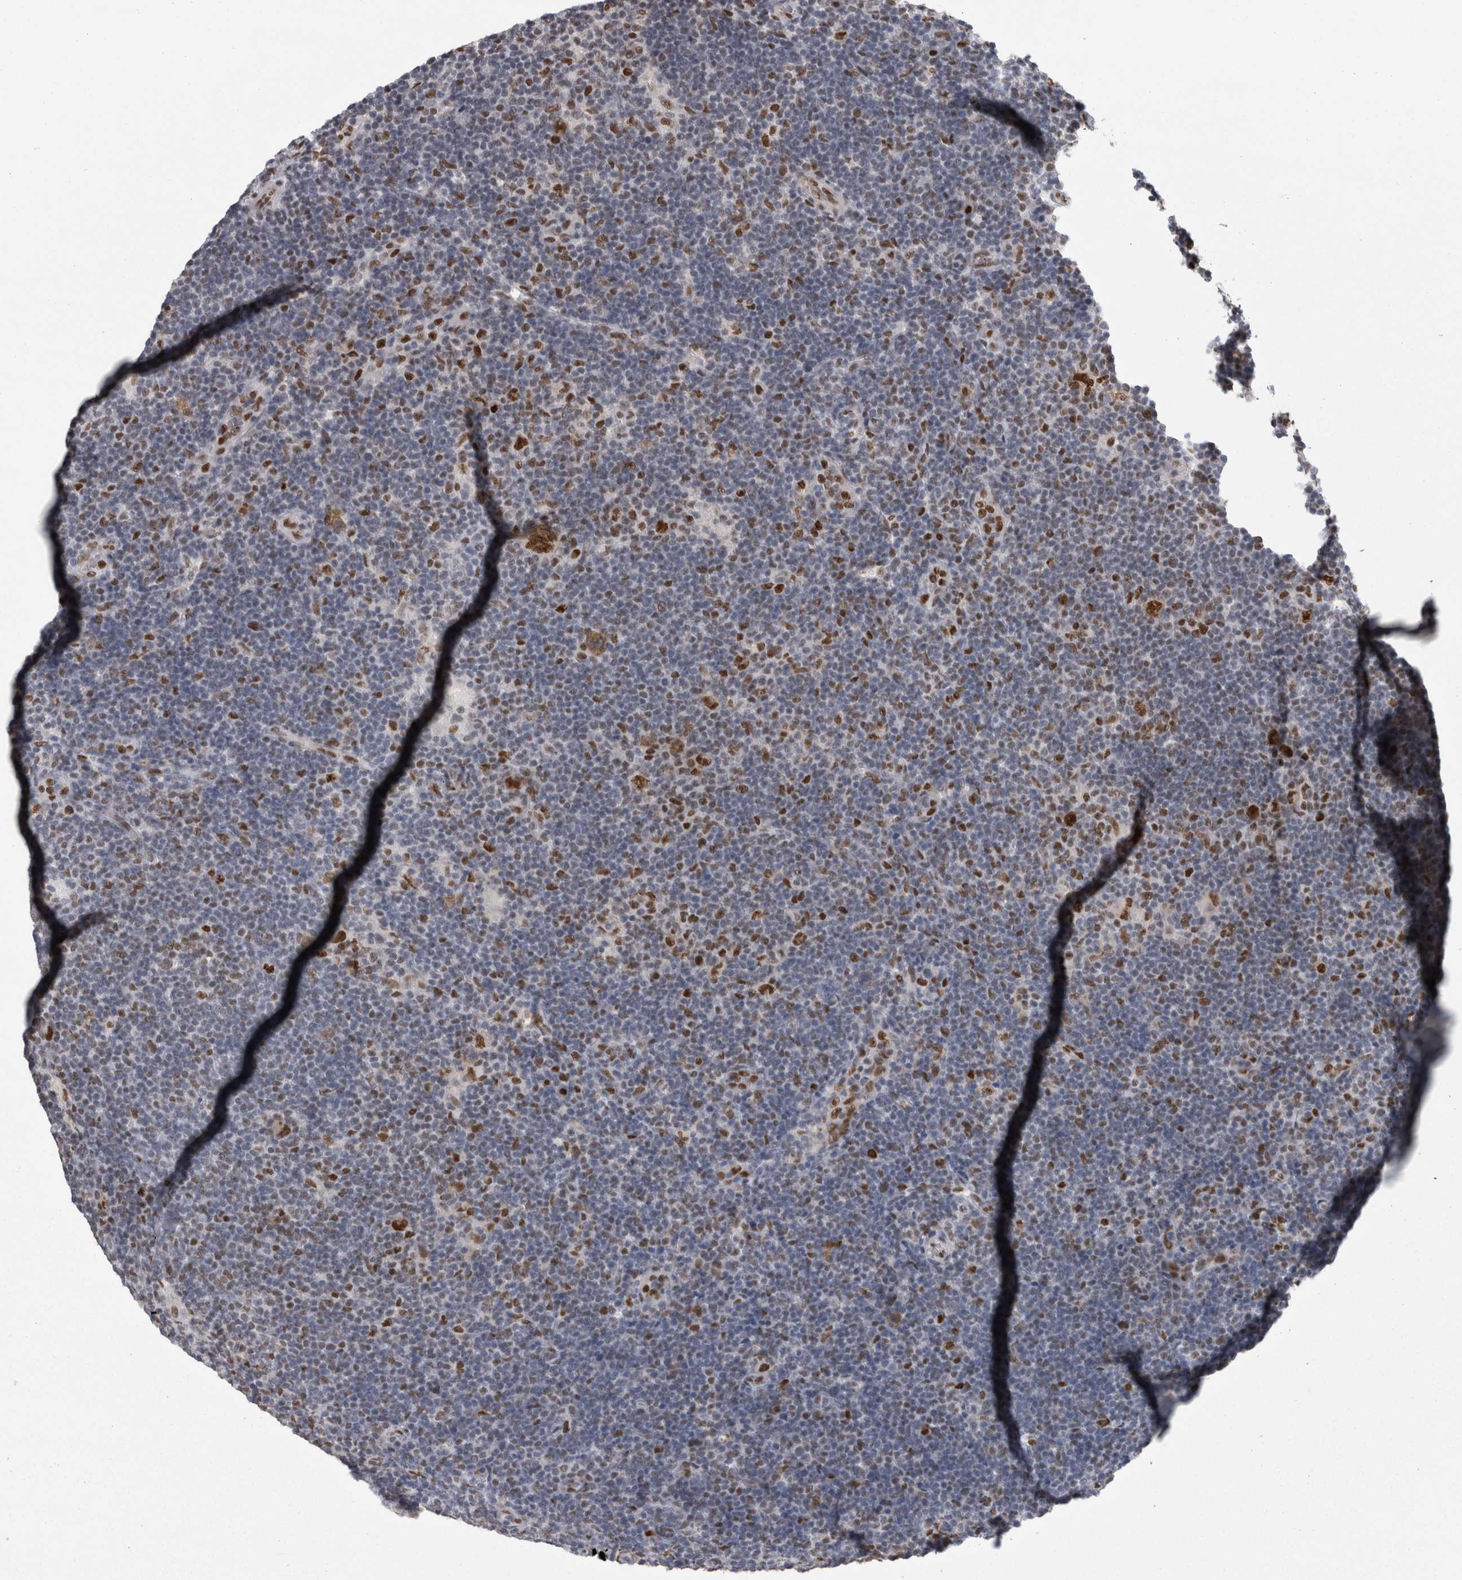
{"staining": {"intensity": "strong", "quantity": ">75%", "location": "nuclear"}, "tissue": "lymphoma", "cell_type": "Tumor cells", "image_type": "cancer", "snomed": [{"axis": "morphology", "description": "Hodgkin's disease, NOS"}, {"axis": "topography", "description": "Lymph node"}], "caption": "Immunohistochemistry (IHC) micrograph of neoplastic tissue: human lymphoma stained using immunohistochemistry (IHC) demonstrates high levels of strong protein expression localized specifically in the nuclear of tumor cells, appearing as a nuclear brown color.", "gene": "C1orf54", "patient": {"sex": "female", "age": 57}}